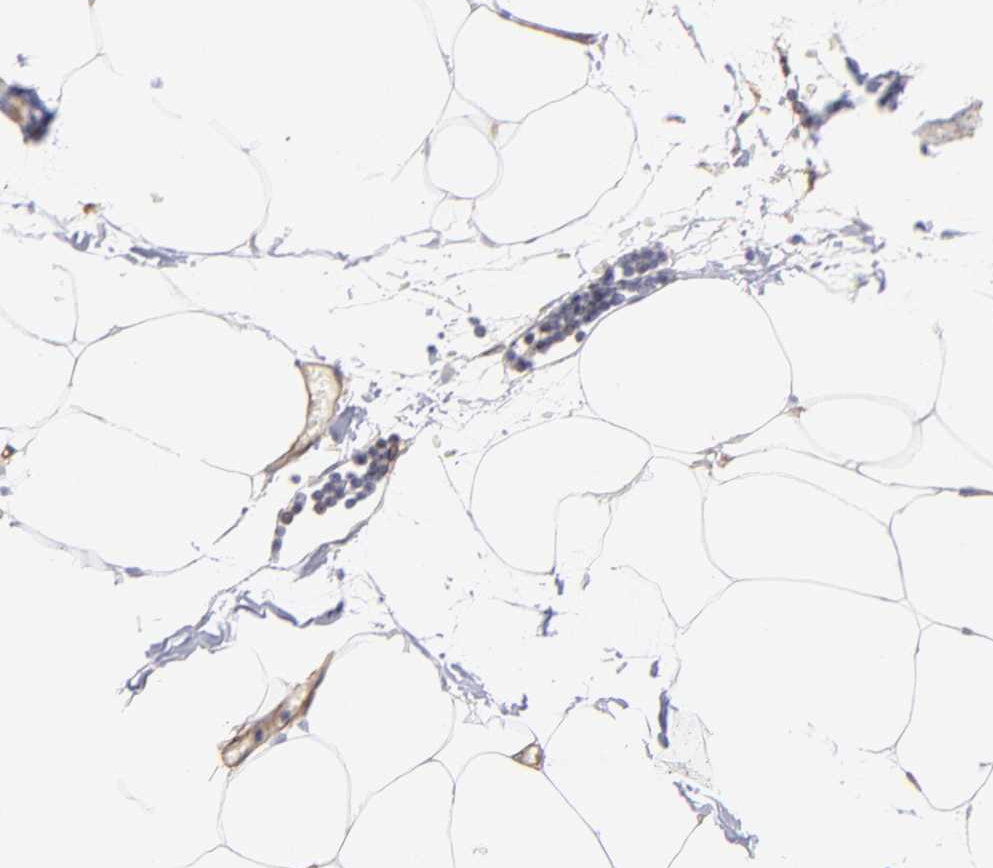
{"staining": {"intensity": "weak", "quantity": ">75%", "location": "cytoplasmic/membranous"}, "tissue": "adipose tissue", "cell_type": "Adipocytes", "image_type": "normal", "snomed": [{"axis": "morphology", "description": "Normal tissue, NOS"}, {"axis": "morphology", "description": "Adenocarcinoma, NOS"}, {"axis": "topography", "description": "Colon"}, {"axis": "topography", "description": "Peripheral nerve tissue"}], "caption": "This photomicrograph exhibits IHC staining of benign human adipose tissue, with low weak cytoplasmic/membranous expression in about >75% of adipocytes.", "gene": "PLEC", "patient": {"sex": "male", "age": 14}}